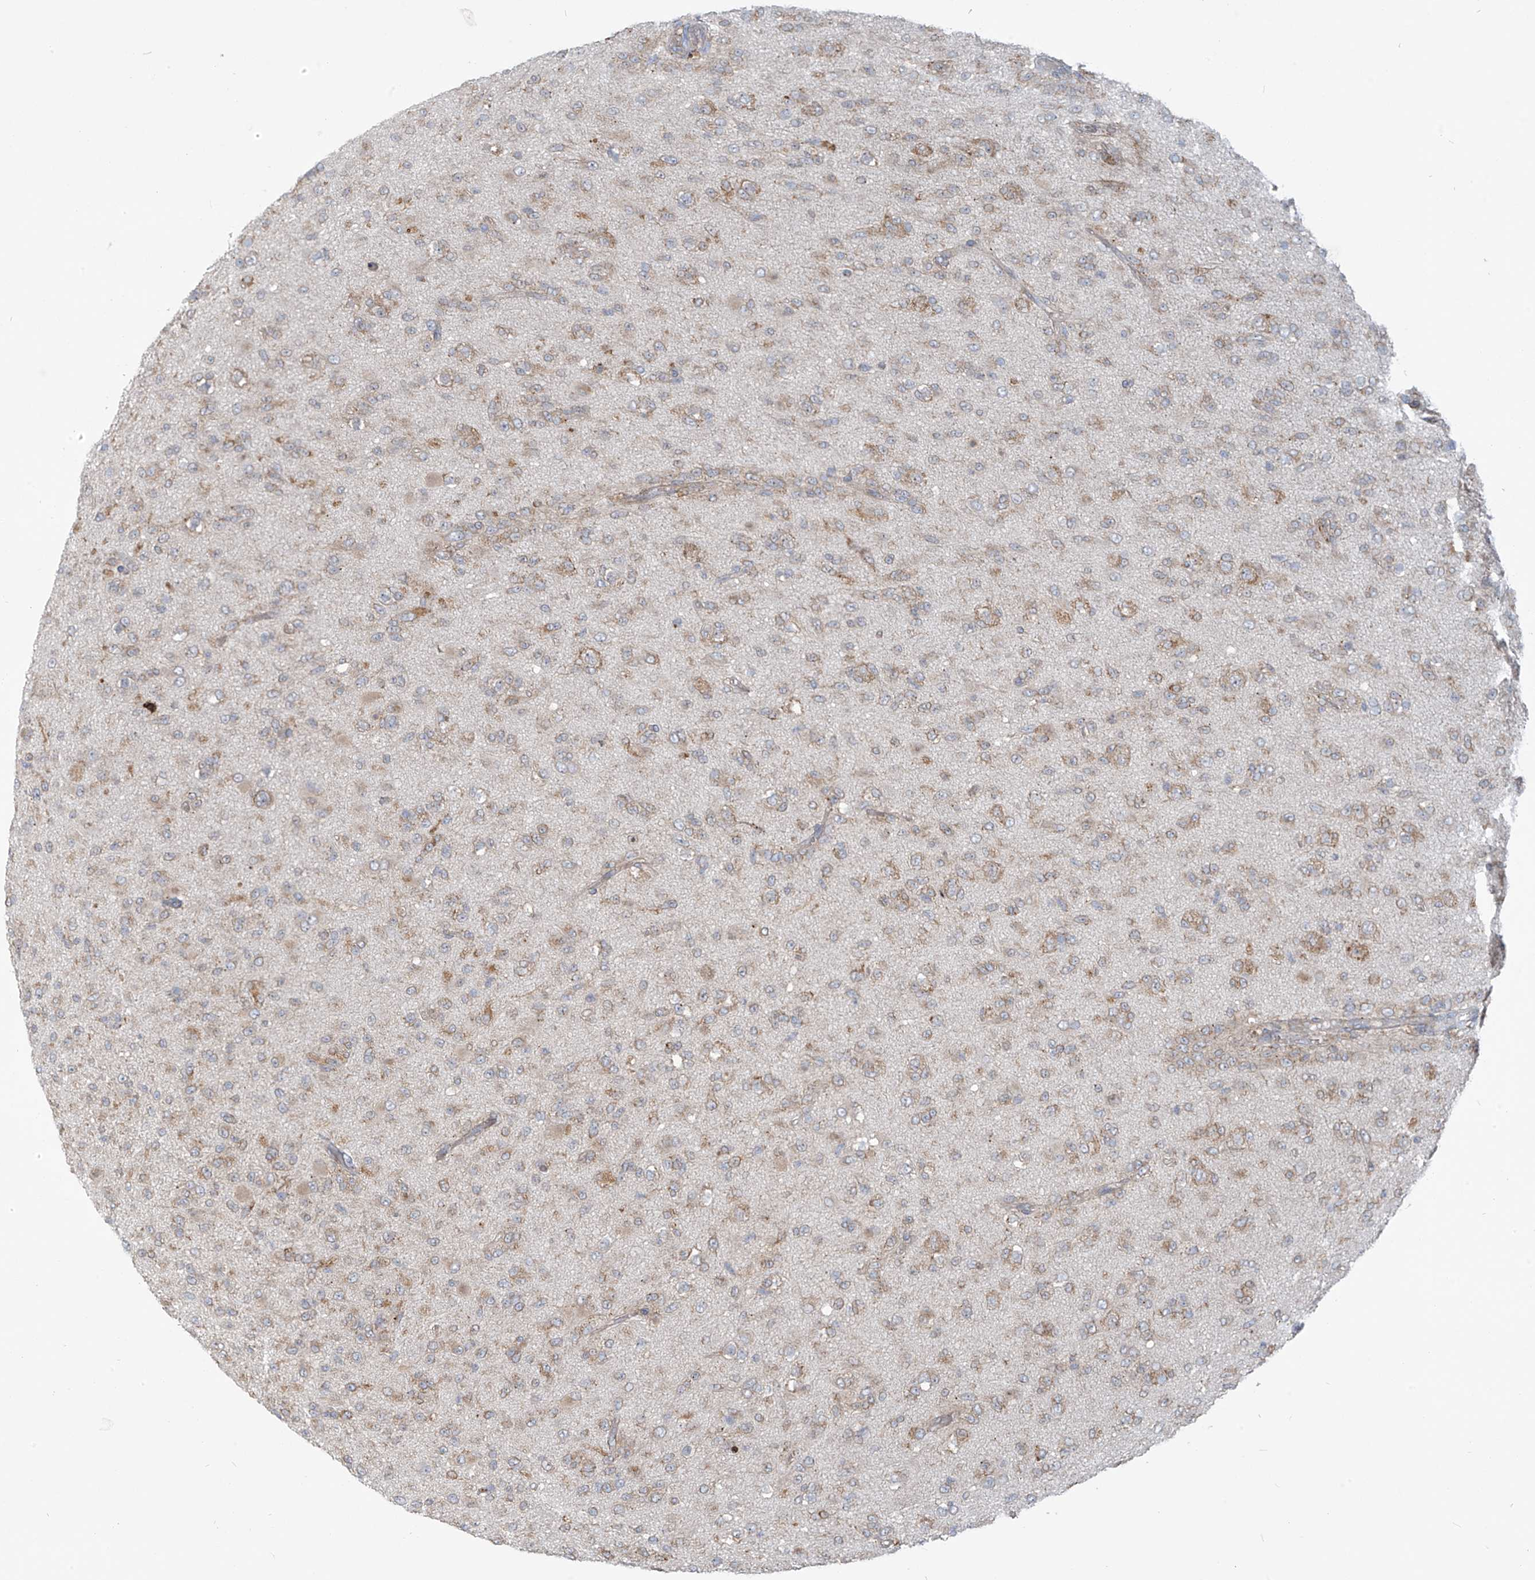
{"staining": {"intensity": "weak", "quantity": "25%-75%", "location": "cytoplasmic/membranous"}, "tissue": "glioma", "cell_type": "Tumor cells", "image_type": "cancer", "snomed": [{"axis": "morphology", "description": "Glioma, malignant, Low grade"}, {"axis": "topography", "description": "Brain"}], "caption": "Protein staining of malignant low-grade glioma tissue shows weak cytoplasmic/membranous positivity in about 25%-75% of tumor cells.", "gene": "KATNIP", "patient": {"sex": "male", "age": 65}}